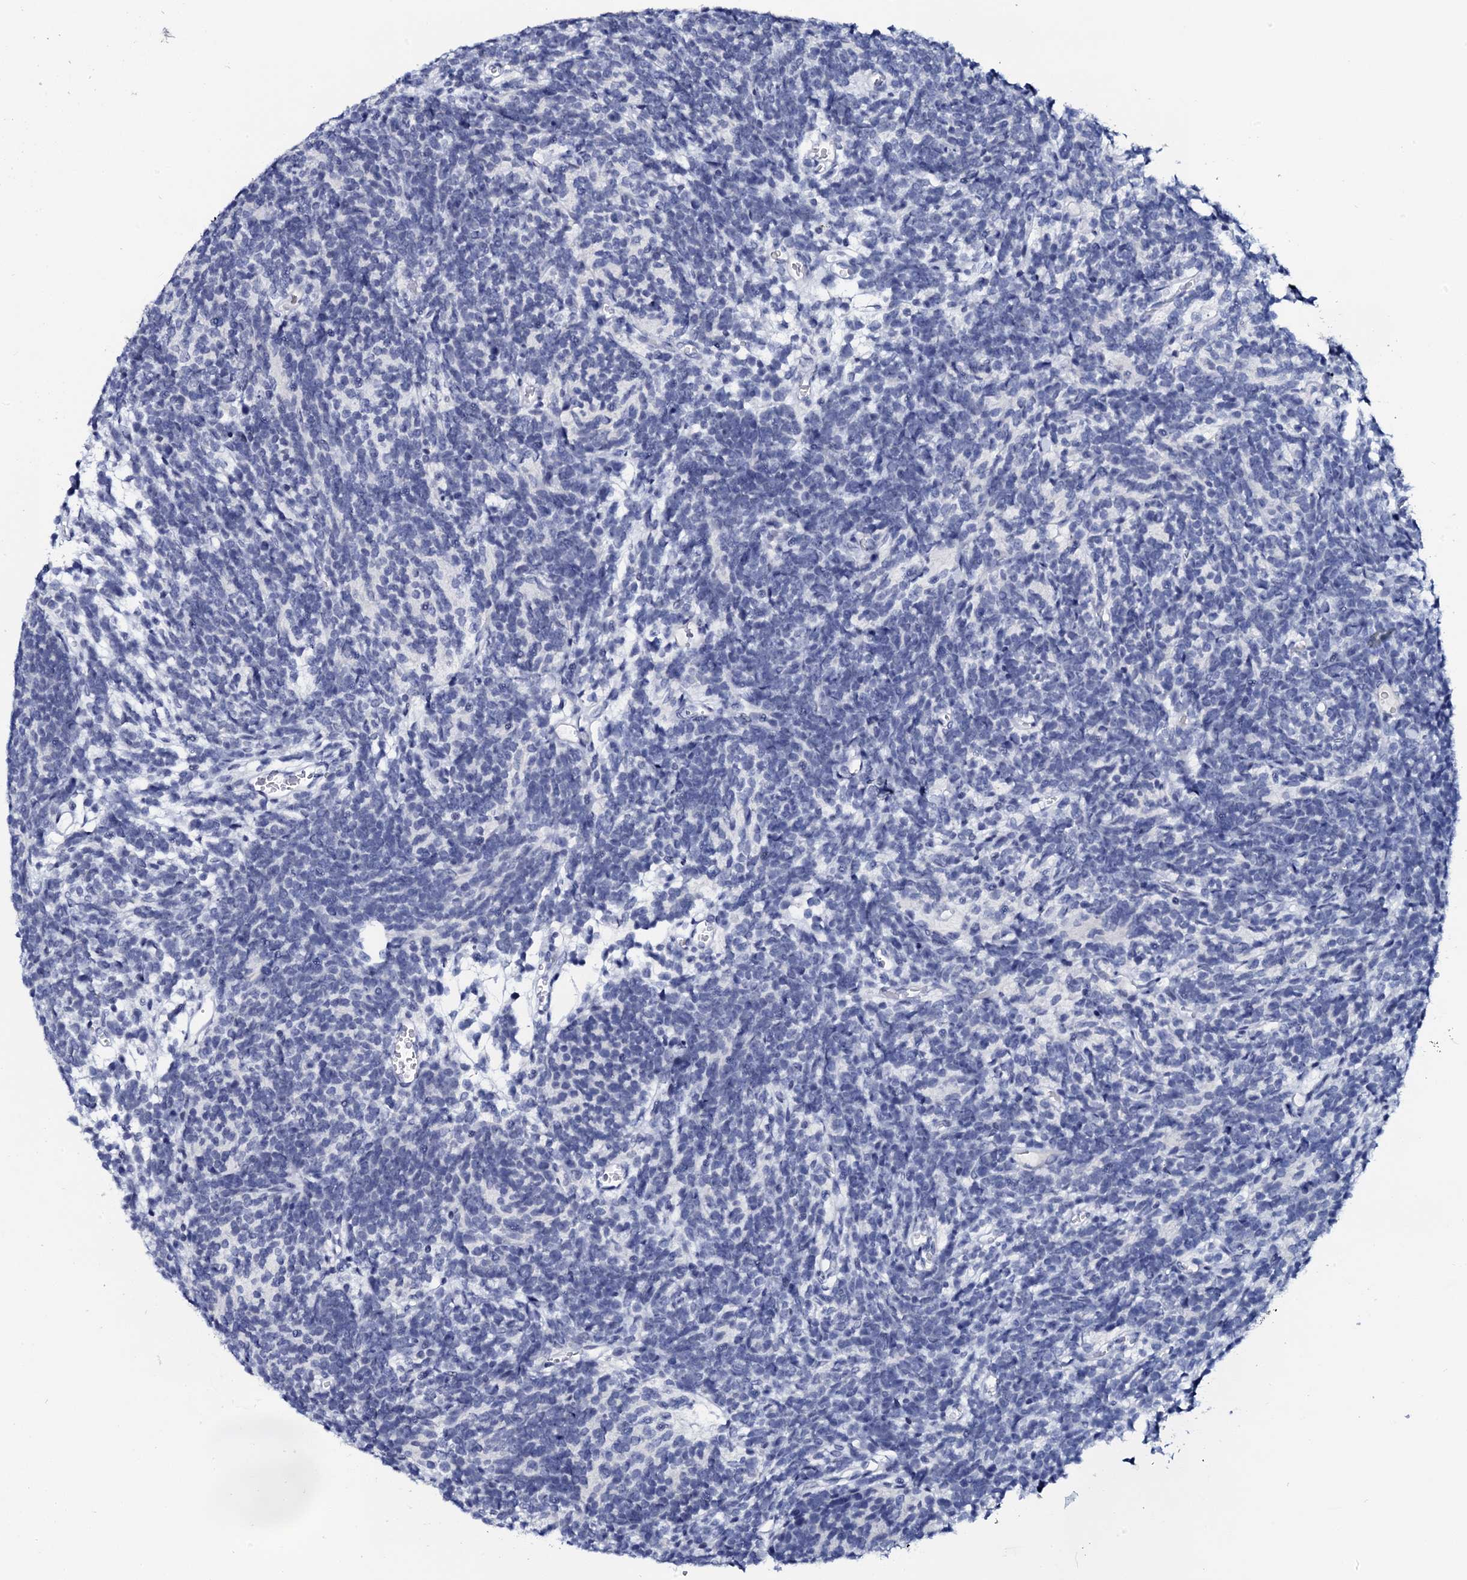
{"staining": {"intensity": "negative", "quantity": "none", "location": "none"}, "tissue": "glioma", "cell_type": "Tumor cells", "image_type": "cancer", "snomed": [{"axis": "morphology", "description": "Glioma, malignant, Low grade"}, {"axis": "topography", "description": "Brain"}], "caption": "Malignant low-grade glioma was stained to show a protein in brown. There is no significant expression in tumor cells.", "gene": "SPATA19", "patient": {"sex": "female", "age": 1}}